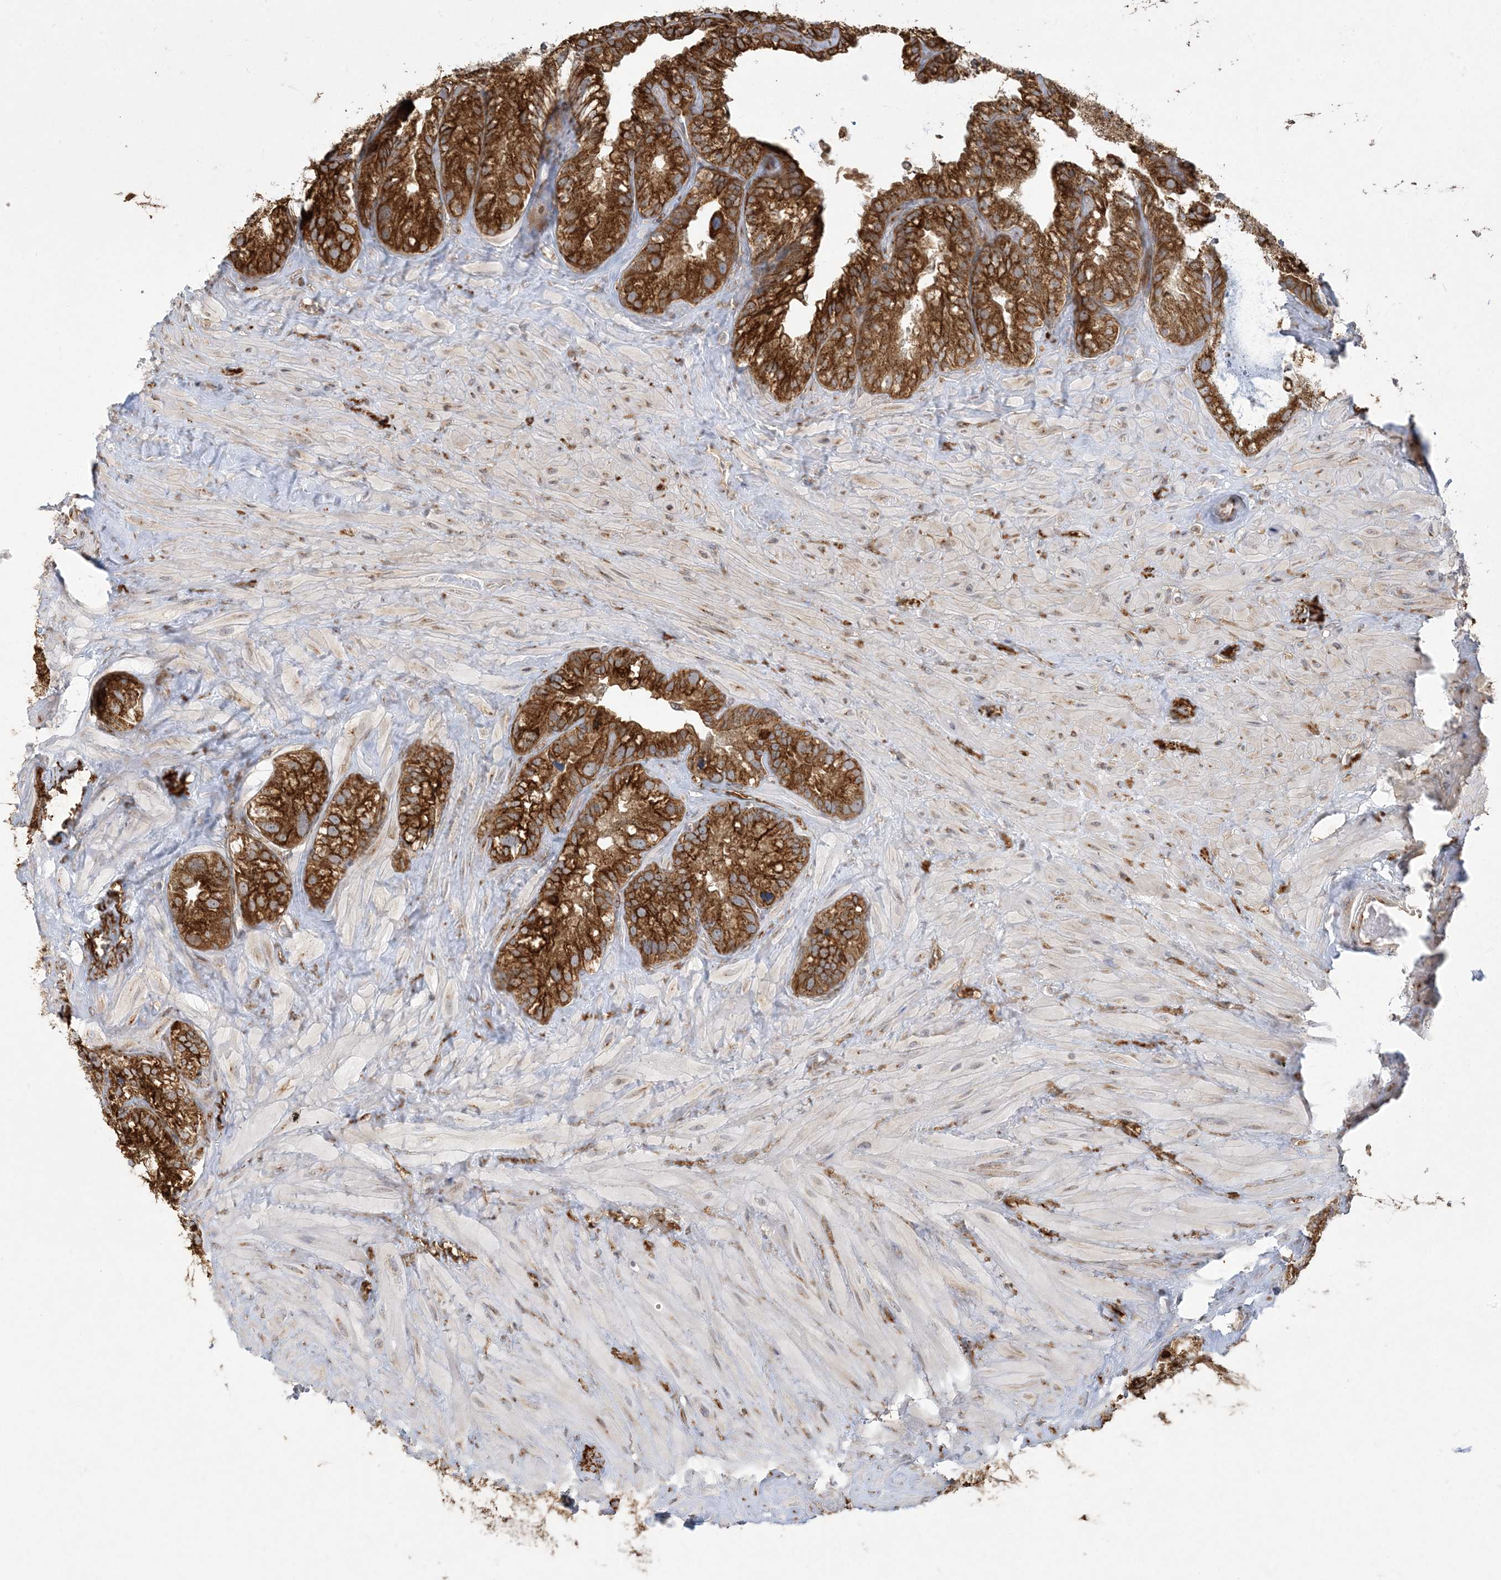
{"staining": {"intensity": "strong", "quantity": ">75%", "location": "cytoplasmic/membranous"}, "tissue": "seminal vesicle", "cell_type": "Glandular cells", "image_type": "normal", "snomed": [{"axis": "morphology", "description": "Normal tissue, NOS"}, {"axis": "topography", "description": "Prostate"}, {"axis": "topography", "description": "Seminal veicle"}], "caption": "Immunohistochemistry histopathology image of normal seminal vesicle: human seminal vesicle stained using IHC reveals high levels of strong protein expression localized specifically in the cytoplasmic/membranous of glandular cells, appearing as a cytoplasmic/membranous brown color.", "gene": "ZC3H6", "patient": {"sex": "male", "age": 68}}